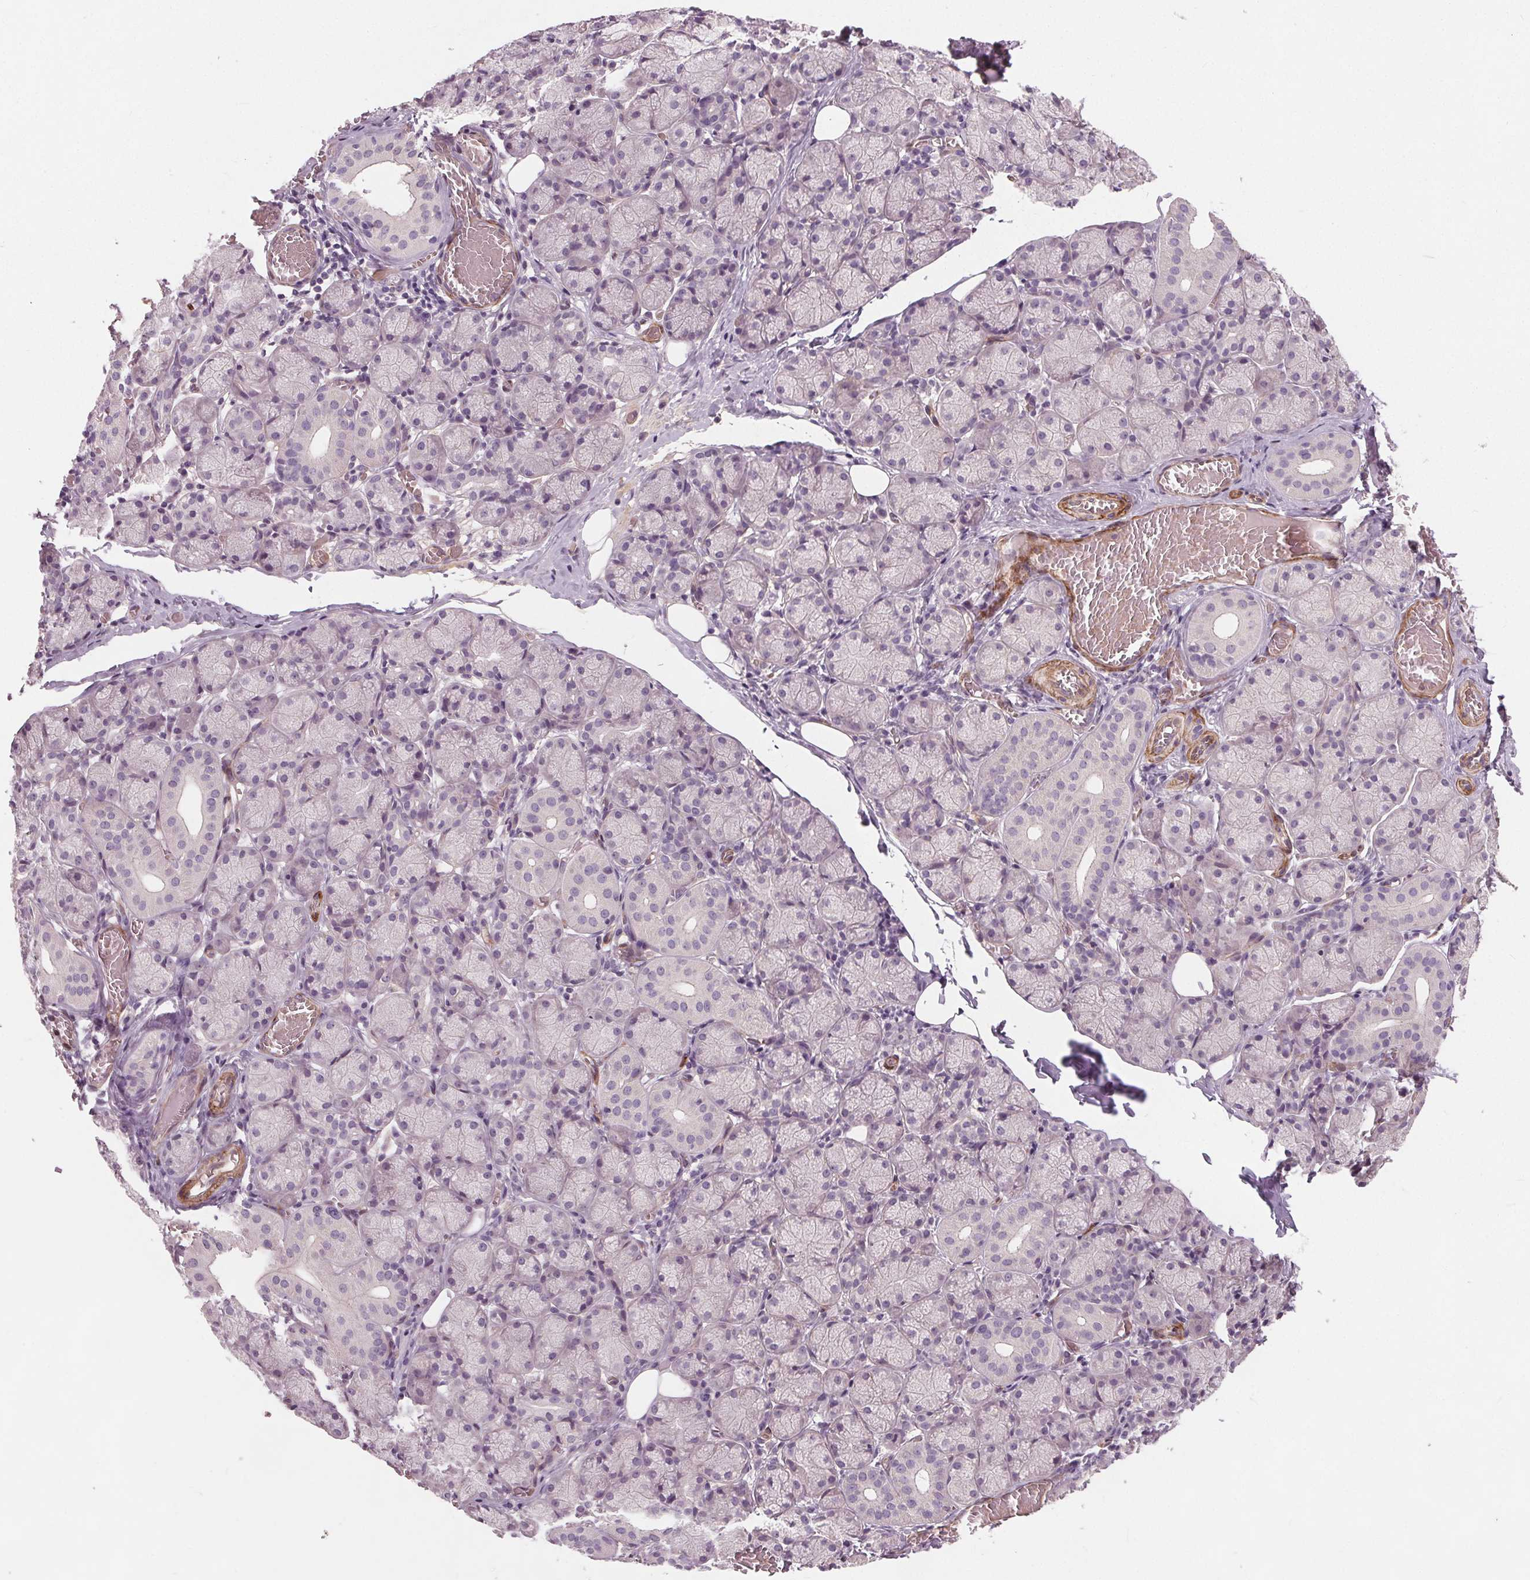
{"staining": {"intensity": "negative", "quantity": "none", "location": "none"}, "tissue": "salivary gland", "cell_type": "Glandular cells", "image_type": "normal", "snomed": [{"axis": "morphology", "description": "Normal tissue, NOS"}, {"axis": "topography", "description": "Salivary gland"}, {"axis": "topography", "description": "Peripheral nerve tissue"}], "caption": "High magnification brightfield microscopy of unremarkable salivary gland stained with DAB (3,3'-diaminobenzidine) (brown) and counterstained with hematoxylin (blue): glandular cells show no significant positivity.", "gene": "PDGFD", "patient": {"sex": "female", "age": 24}}